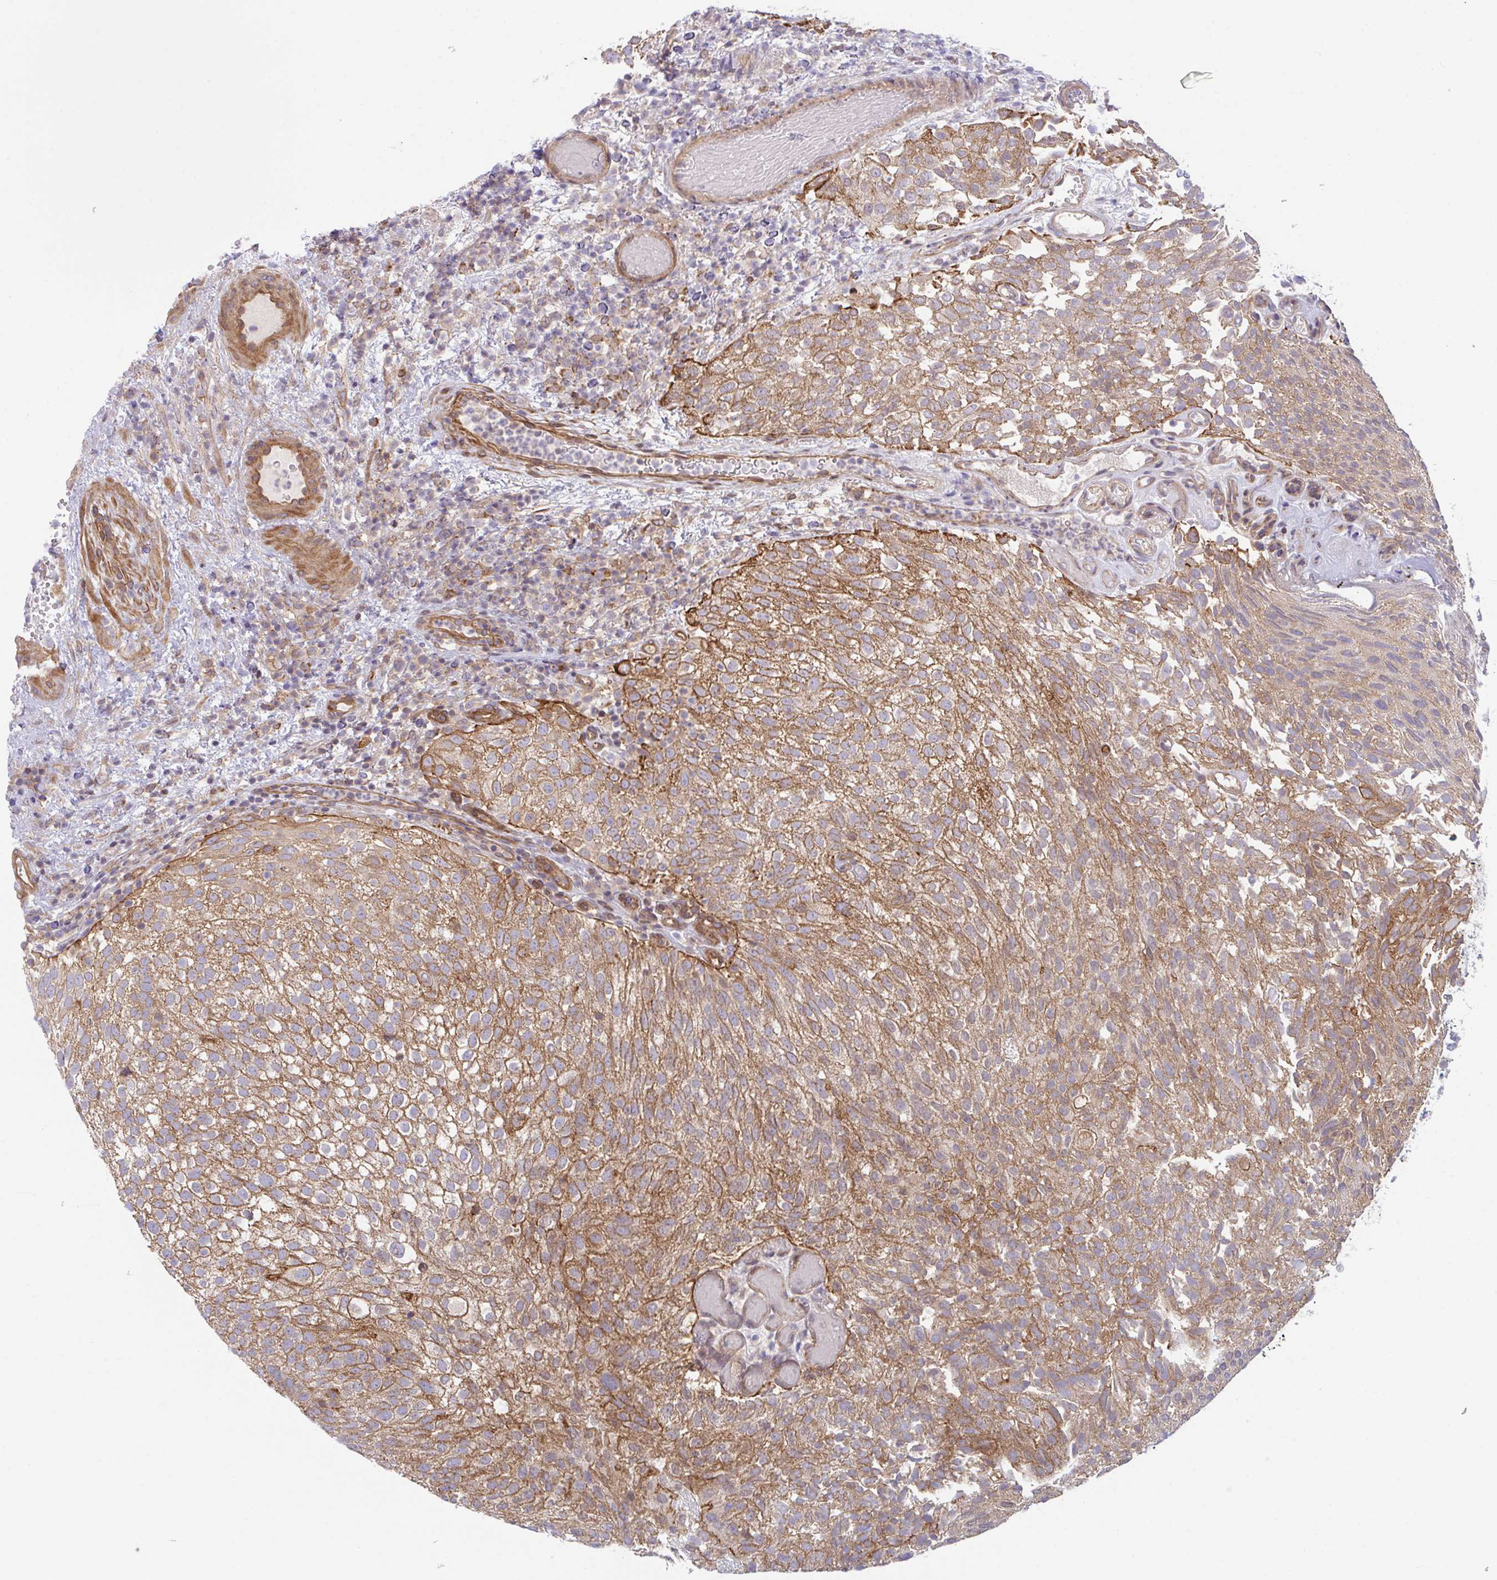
{"staining": {"intensity": "moderate", "quantity": ">75%", "location": "cytoplasmic/membranous"}, "tissue": "urothelial cancer", "cell_type": "Tumor cells", "image_type": "cancer", "snomed": [{"axis": "morphology", "description": "Urothelial carcinoma, Low grade"}, {"axis": "topography", "description": "Urinary bladder"}], "caption": "Protein staining exhibits moderate cytoplasmic/membranous expression in about >75% of tumor cells in low-grade urothelial carcinoma.", "gene": "ZBED3", "patient": {"sex": "male", "age": 78}}